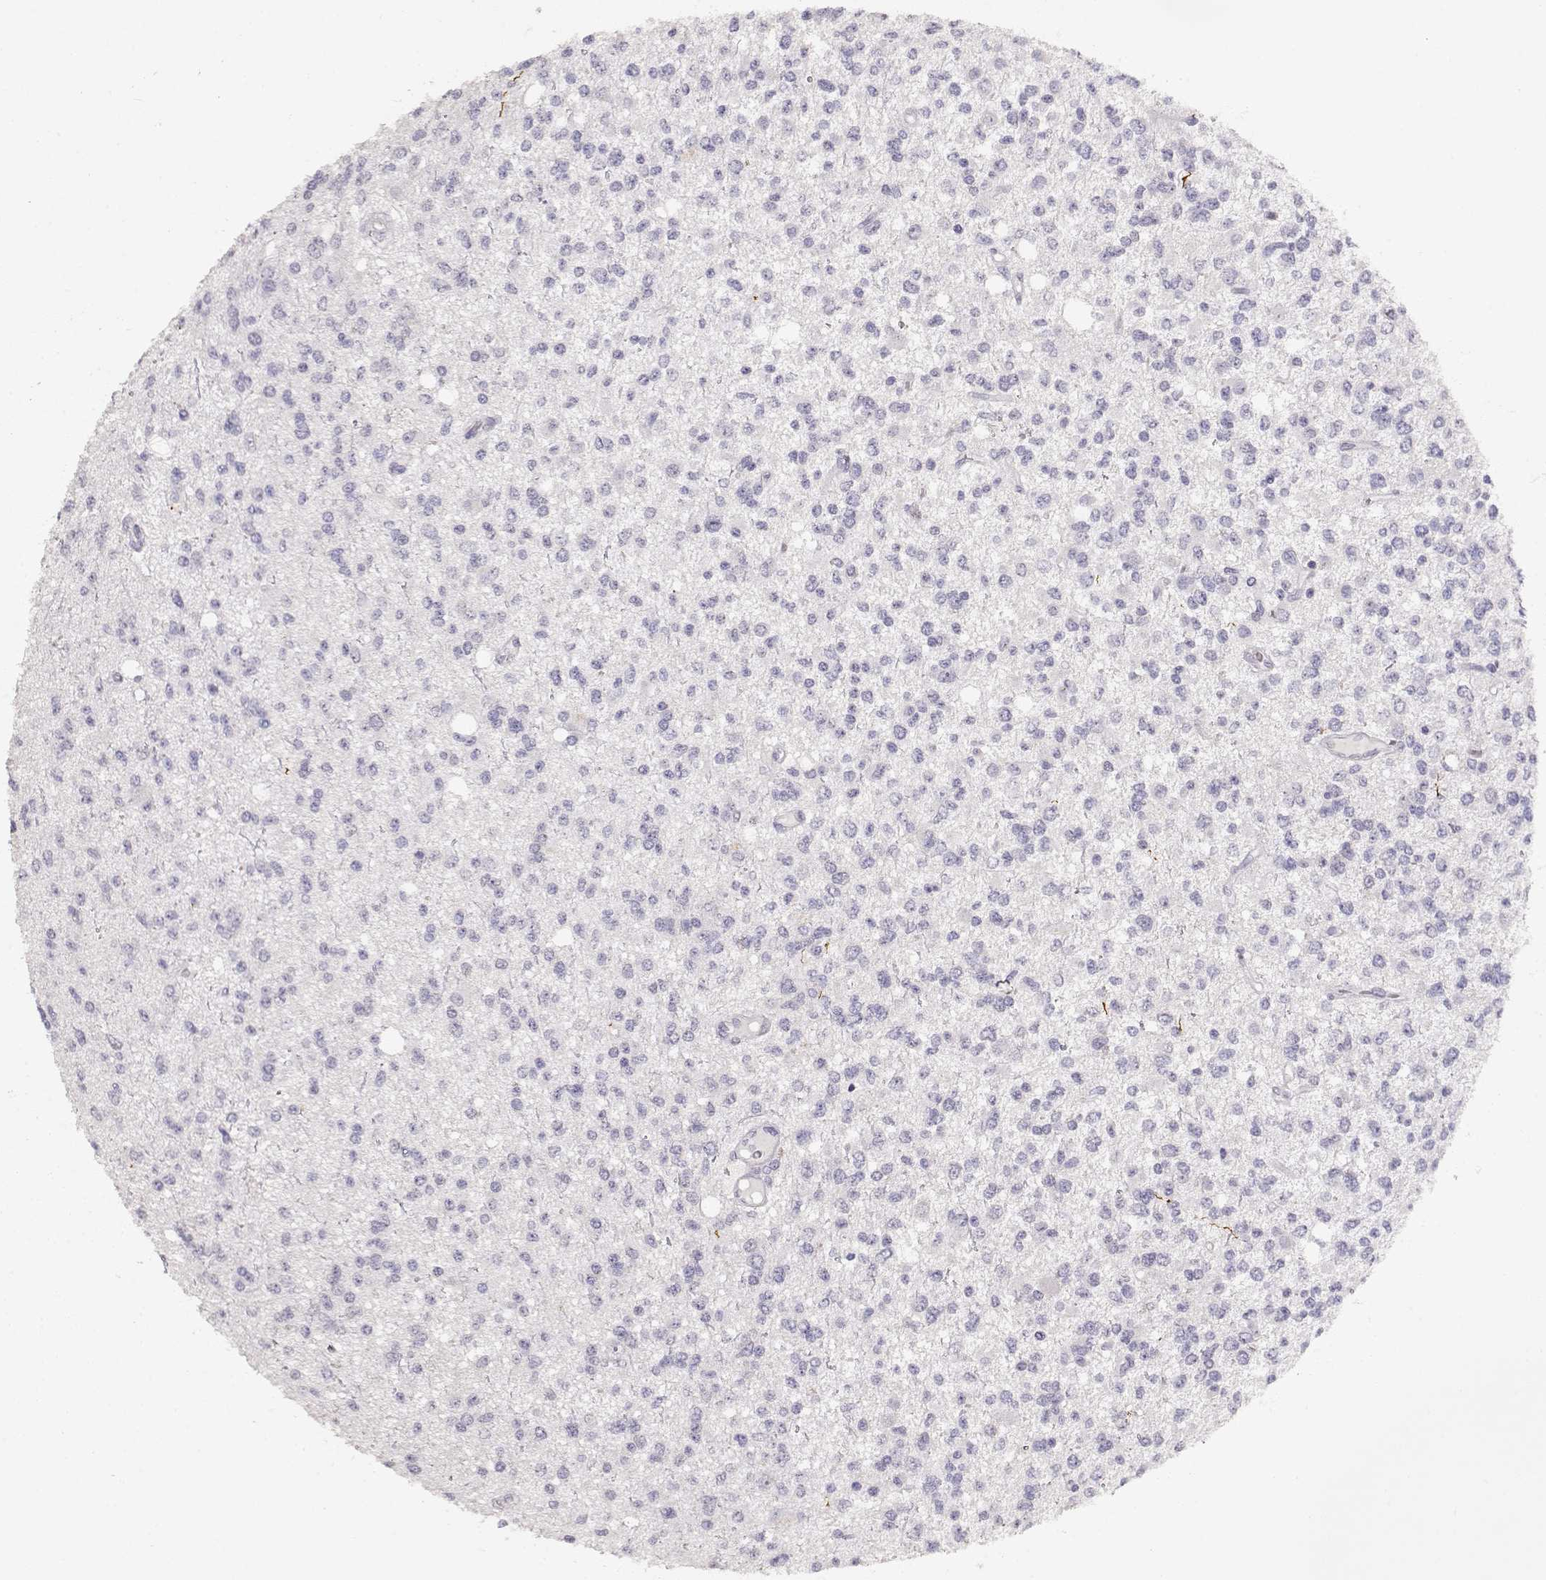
{"staining": {"intensity": "negative", "quantity": "none", "location": "none"}, "tissue": "glioma", "cell_type": "Tumor cells", "image_type": "cancer", "snomed": [{"axis": "morphology", "description": "Glioma, malignant, Low grade"}, {"axis": "topography", "description": "Brain"}], "caption": "Malignant glioma (low-grade) was stained to show a protein in brown. There is no significant staining in tumor cells. Nuclei are stained in blue.", "gene": "TPH2", "patient": {"sex": "male", "age": 67}}